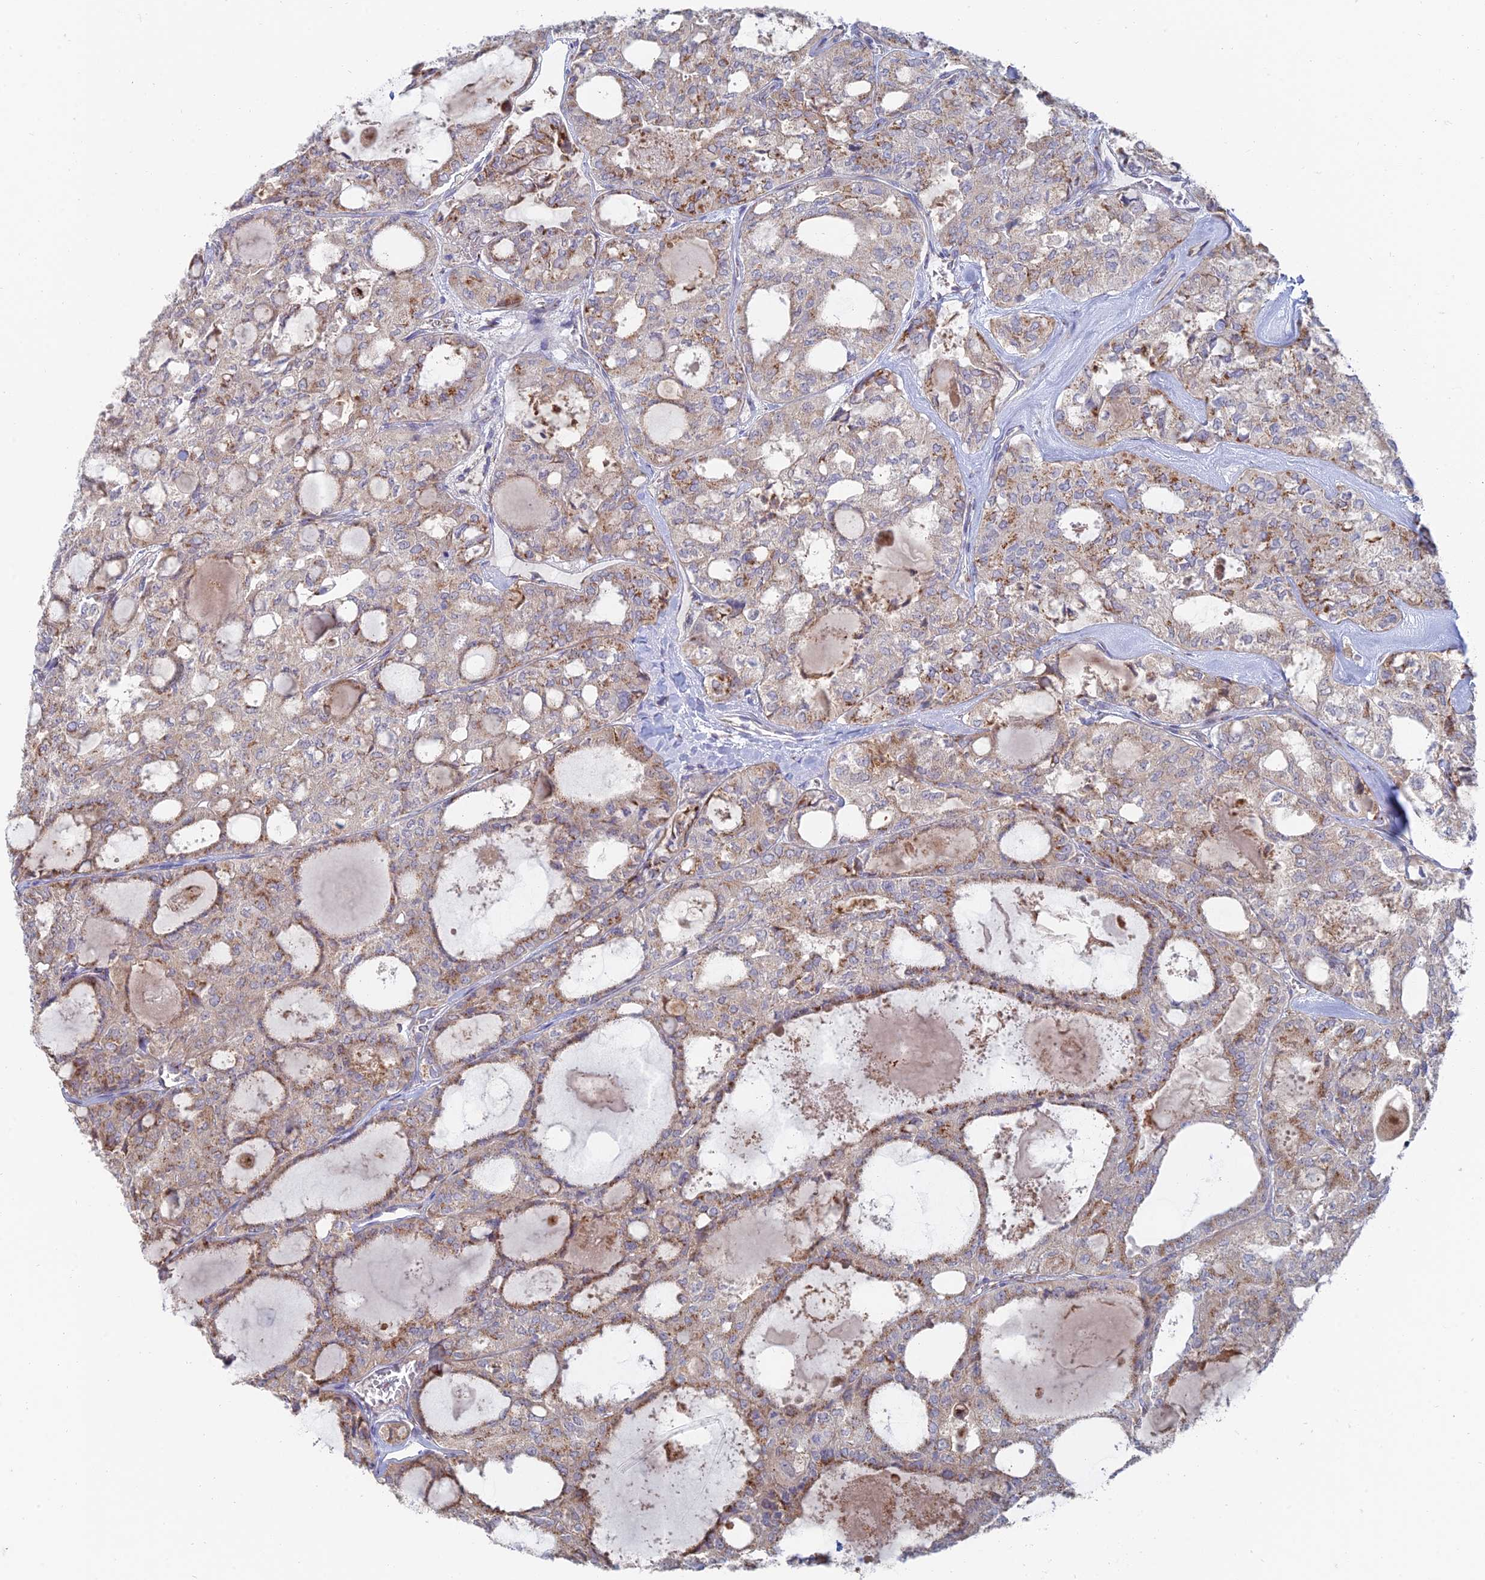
{"staining": {"intensity": "moderate", "quantity": "25%-75%", "location": "cytoplasmic/membranous"}, "tissue": "thyroid cancer", "cell_type": "Tumor cells", "image_type": "cancer", "snomed": [{"axis": "morphology", "description": "Follicular adenoma carcinoma, NOS"}, {"axis": "topography", "description": "Thyroid gland"}], "caption": "Thyroid cancer was stained to show a protein in brown. There is medium levels of moderate cytoplasmic/membranous staining in approximately 25%-75% of tumor cells.", "gene": "HS2ST1", "patient": {"sex": "male", "age": 75}}